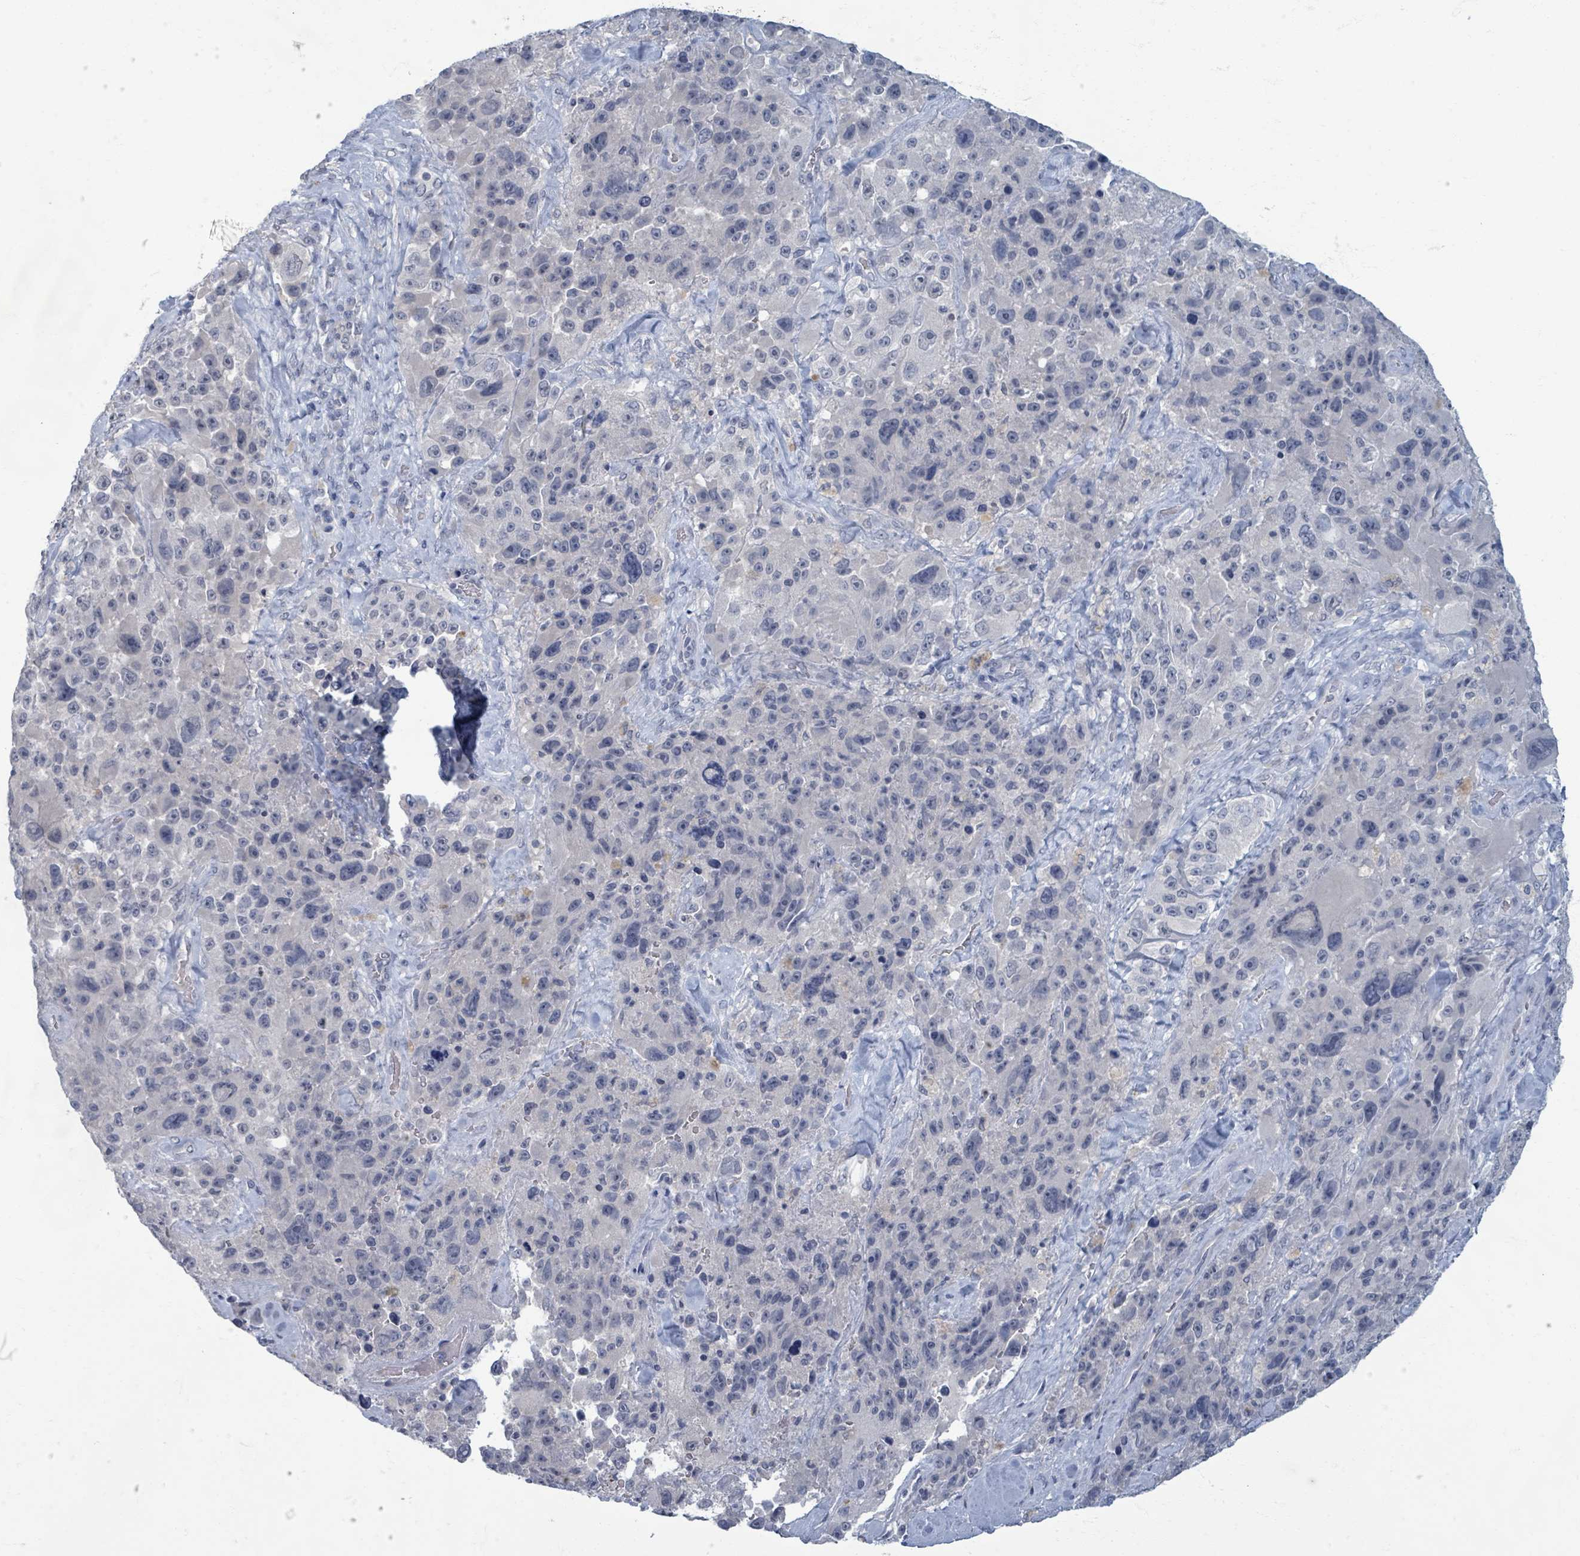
{"staining": {"intensity": "negative", "quantity": "none", "location": "none"}, "tissue": "melanoma", "cell_type": "Tumor cells", "image_type": "cancer", "snomed": [{"axis": "morphology", "description": "Malignant melanoma, Metastatic site"}, {"axis": "topography", "description": "Lymph node"}], "caption": "An immunohistochemistry micrograph of melanoma is shown. There is no staining in tumor cells of melanoma.", "gene": "WNT11", "patient": {"sex": "male", "age": 62}}